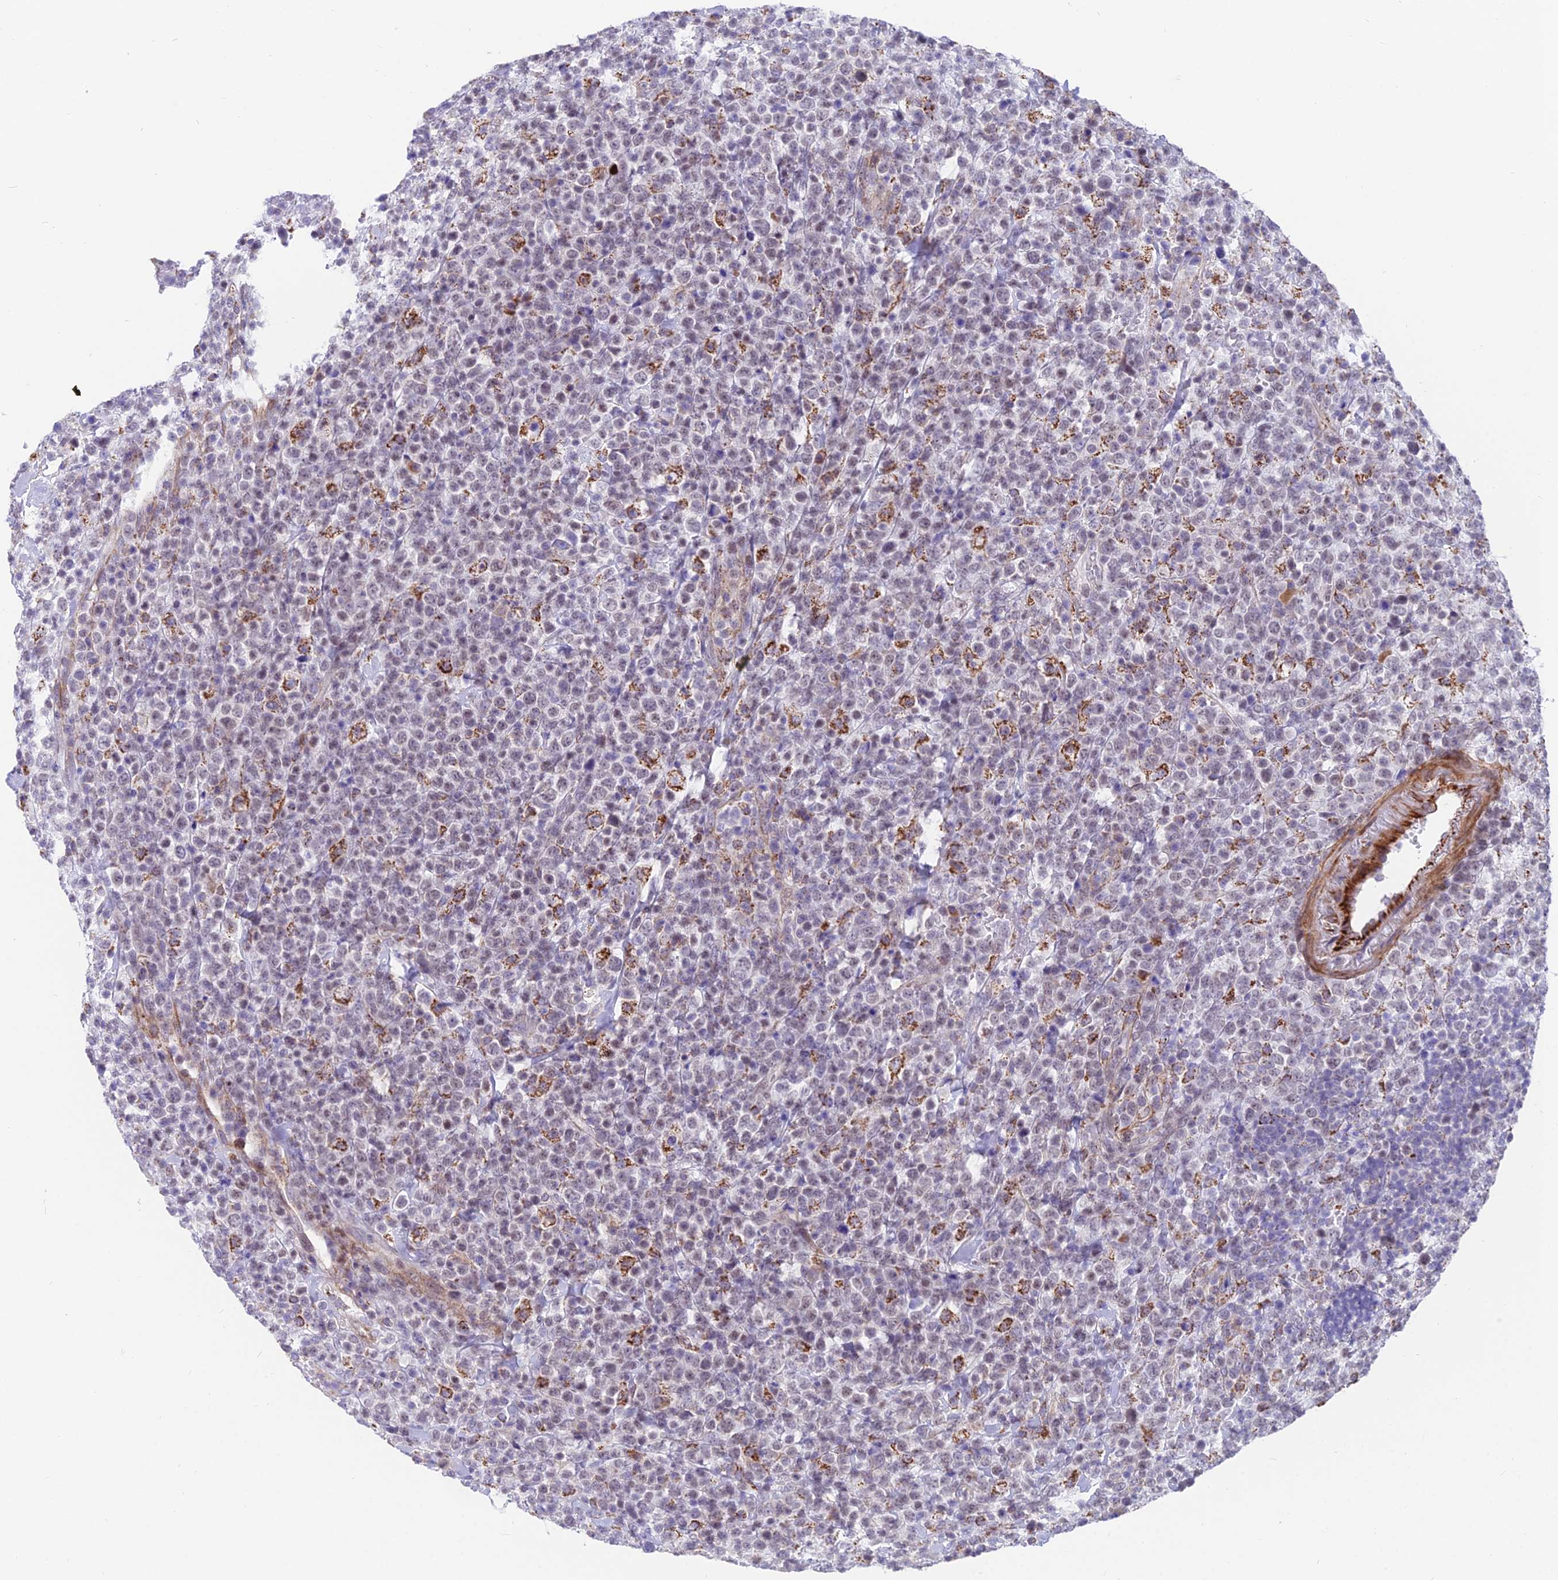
{"staining": {"intensity": "strong", "quantity": "<25%", "location": "cytoplasmic/membranous"}, "tissue": "lymphoma", "cell_type": "Tumor cells", "image_type": "cancer", "snomed": [{"axis": "morphology", "description": "Malignant lymphoma, non-Hodgkin's type, High grade"}, {"axis": "topography", "description": "Colon"}], "caption": "Protein staining demonstrates strong cytoplasmic/membranous expression in approximately <25% of tumor cells in lymphoma. Immunohistochemistry (ihc) stains the protein of interest in brown and the nuclei are stained blue.", "gene": "TIGD6", "patient": {"sex": "female", "age": 53}}